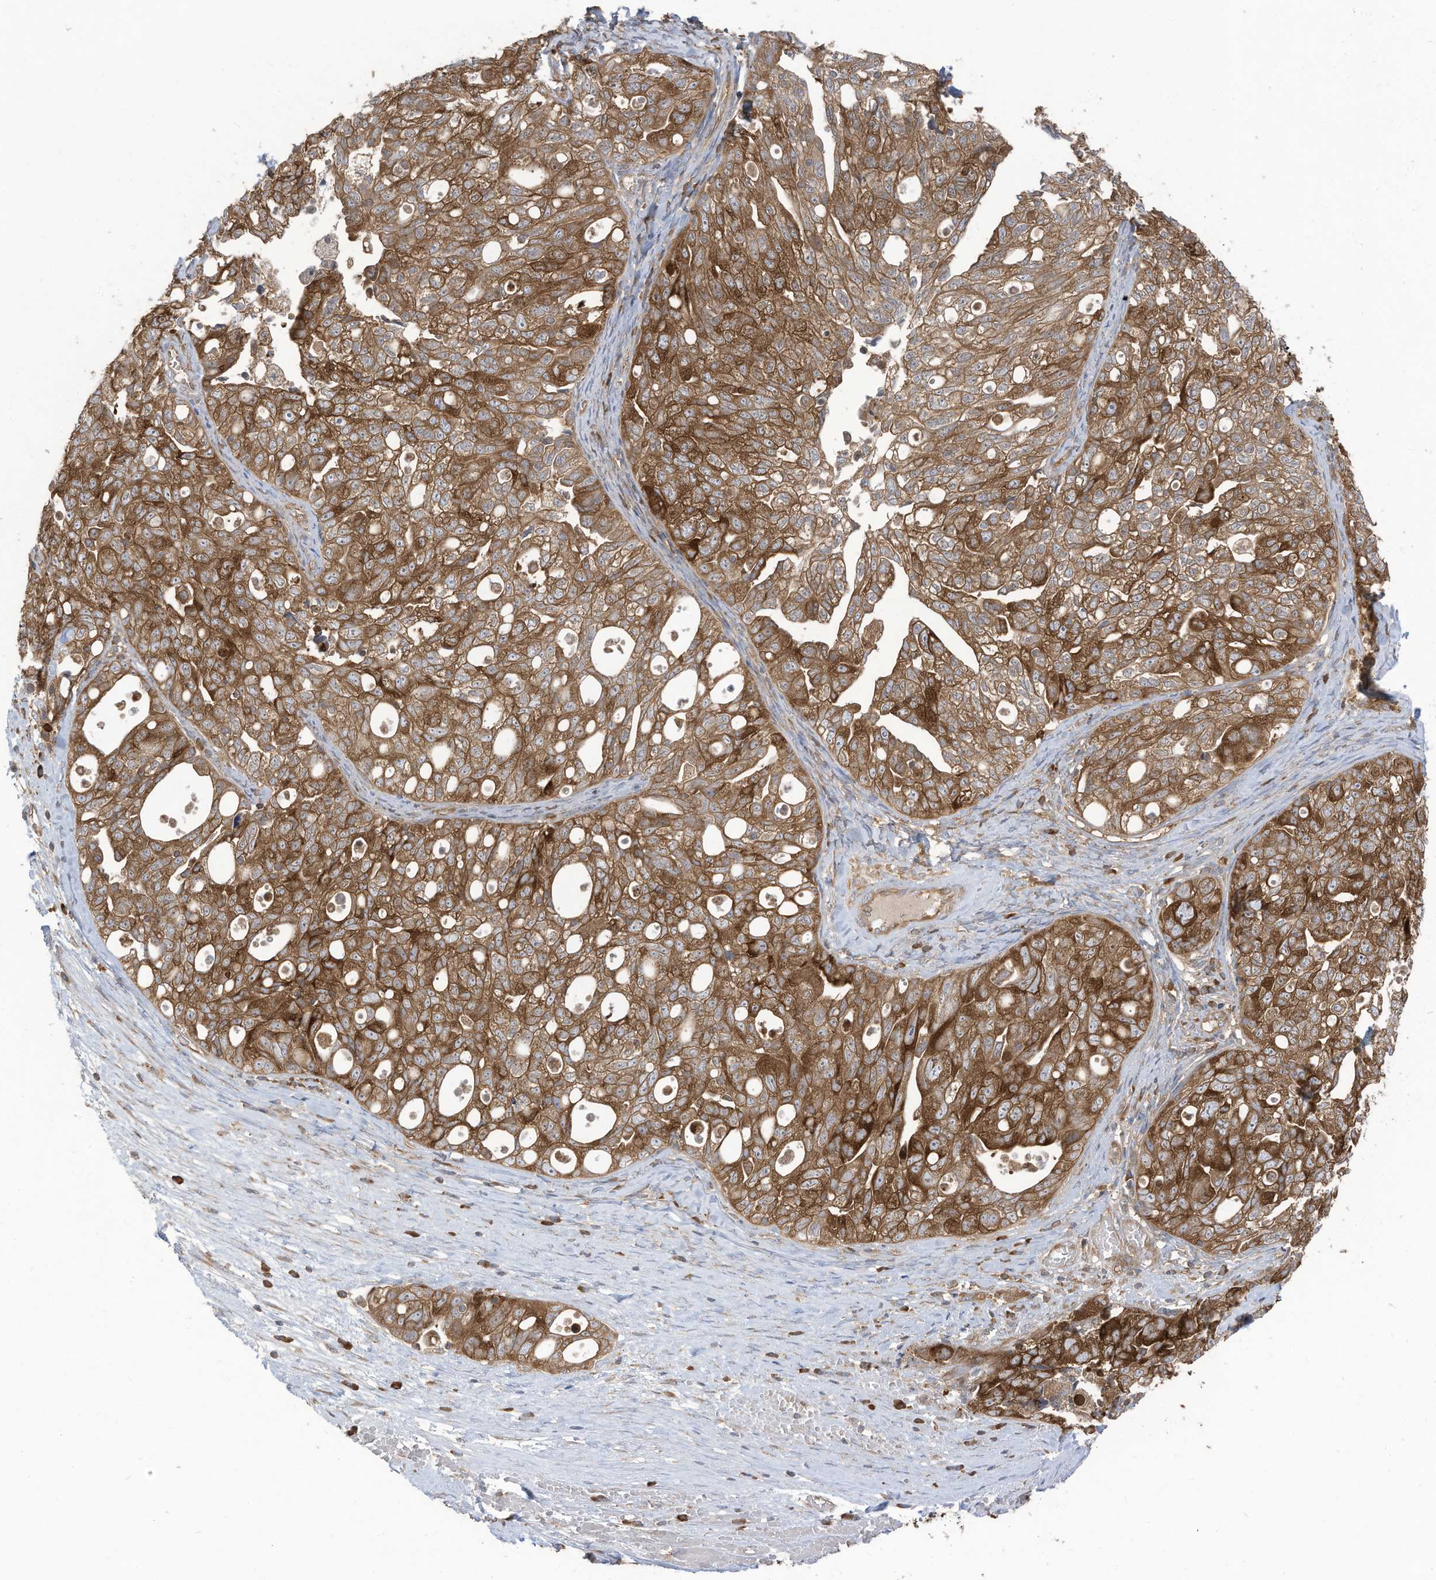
{"staining": {"intensity": "moderate", "quantity": ">75%", "location": "cytoplasmic/membranous"}, "tissue": "ovarian cancer", "cell_type": "Tumor cells", "image_type": "cancer", "snomed": [{"axis": "morphology", "description": "Carcinoma, NOS"}, {"axis": "morphology", "description": "Cystadenocarcinoma, serous, NOS"}, {"axis": "topography", "description": "Ovary"}], "caption": "Immunohistochemical staining of serous cystadenocarcinoma (ovarian) shows medium levels of moderate cytoplasmic/membranous expression in approximately >75% of tumor cells. (Brightfield microscopy of DAB IHC at high magnification).", "gene": "OLA1", "patient": {"sex": "female", "age": 69}}